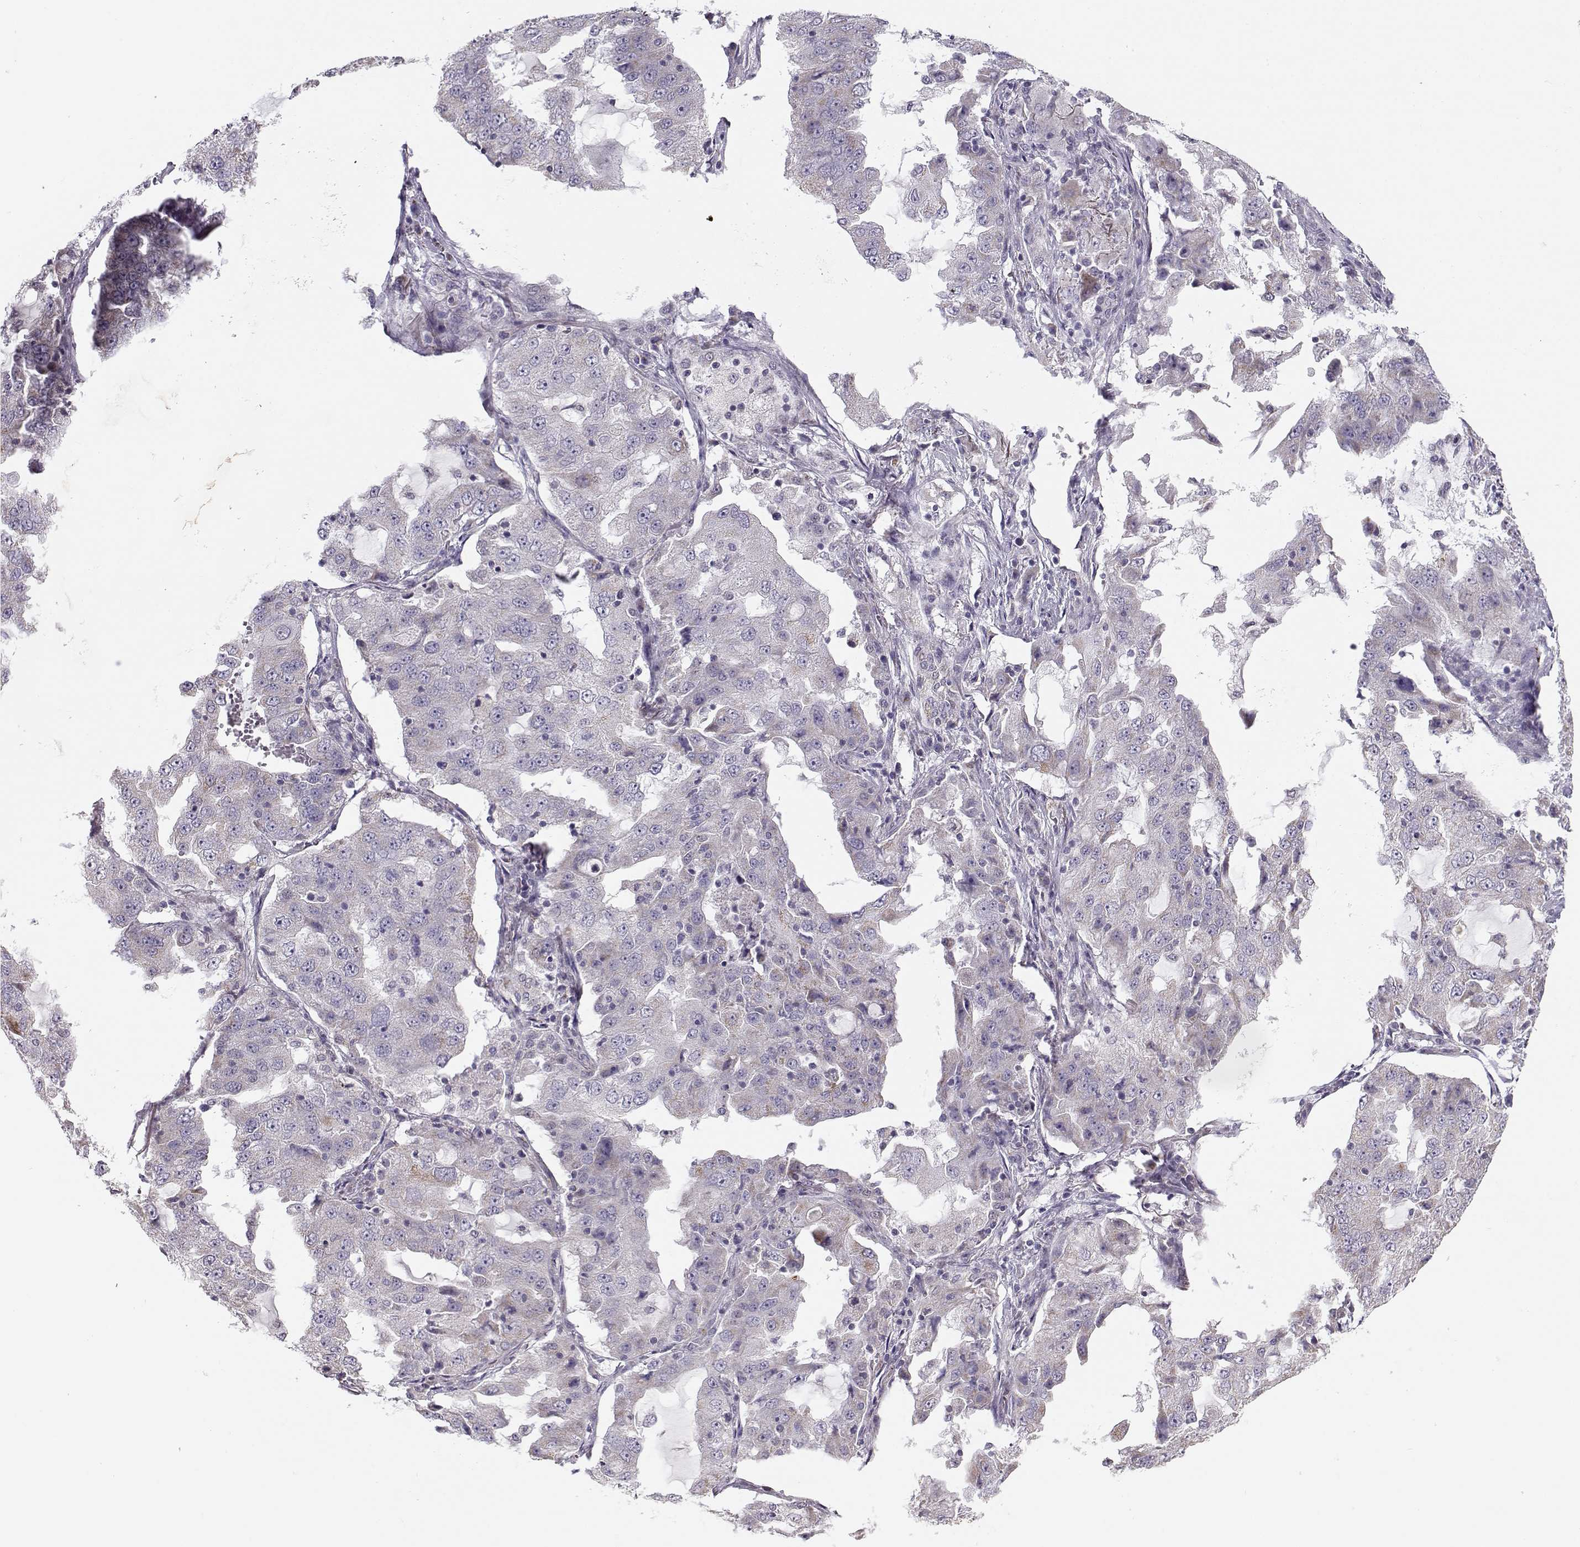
{"staining": {"intensity": "negative", "quantity": "none", "location": "none"}, "tissue": "lung cancer", "cell_type": "Tumor cells", "image_type": "cancer", "snomed": [{"axis": "morphology", "description": "Adenocarcinoma, NOS"}, {"axis": "topography", "description": "Lung"}], "caption": "Lung cancer (adenocarcinoma) was stained to show a protein in brown. There is no significant positivity in tumor cells.", "gene": "KLF17", "patient": {"sex": "female", "age": 61}}